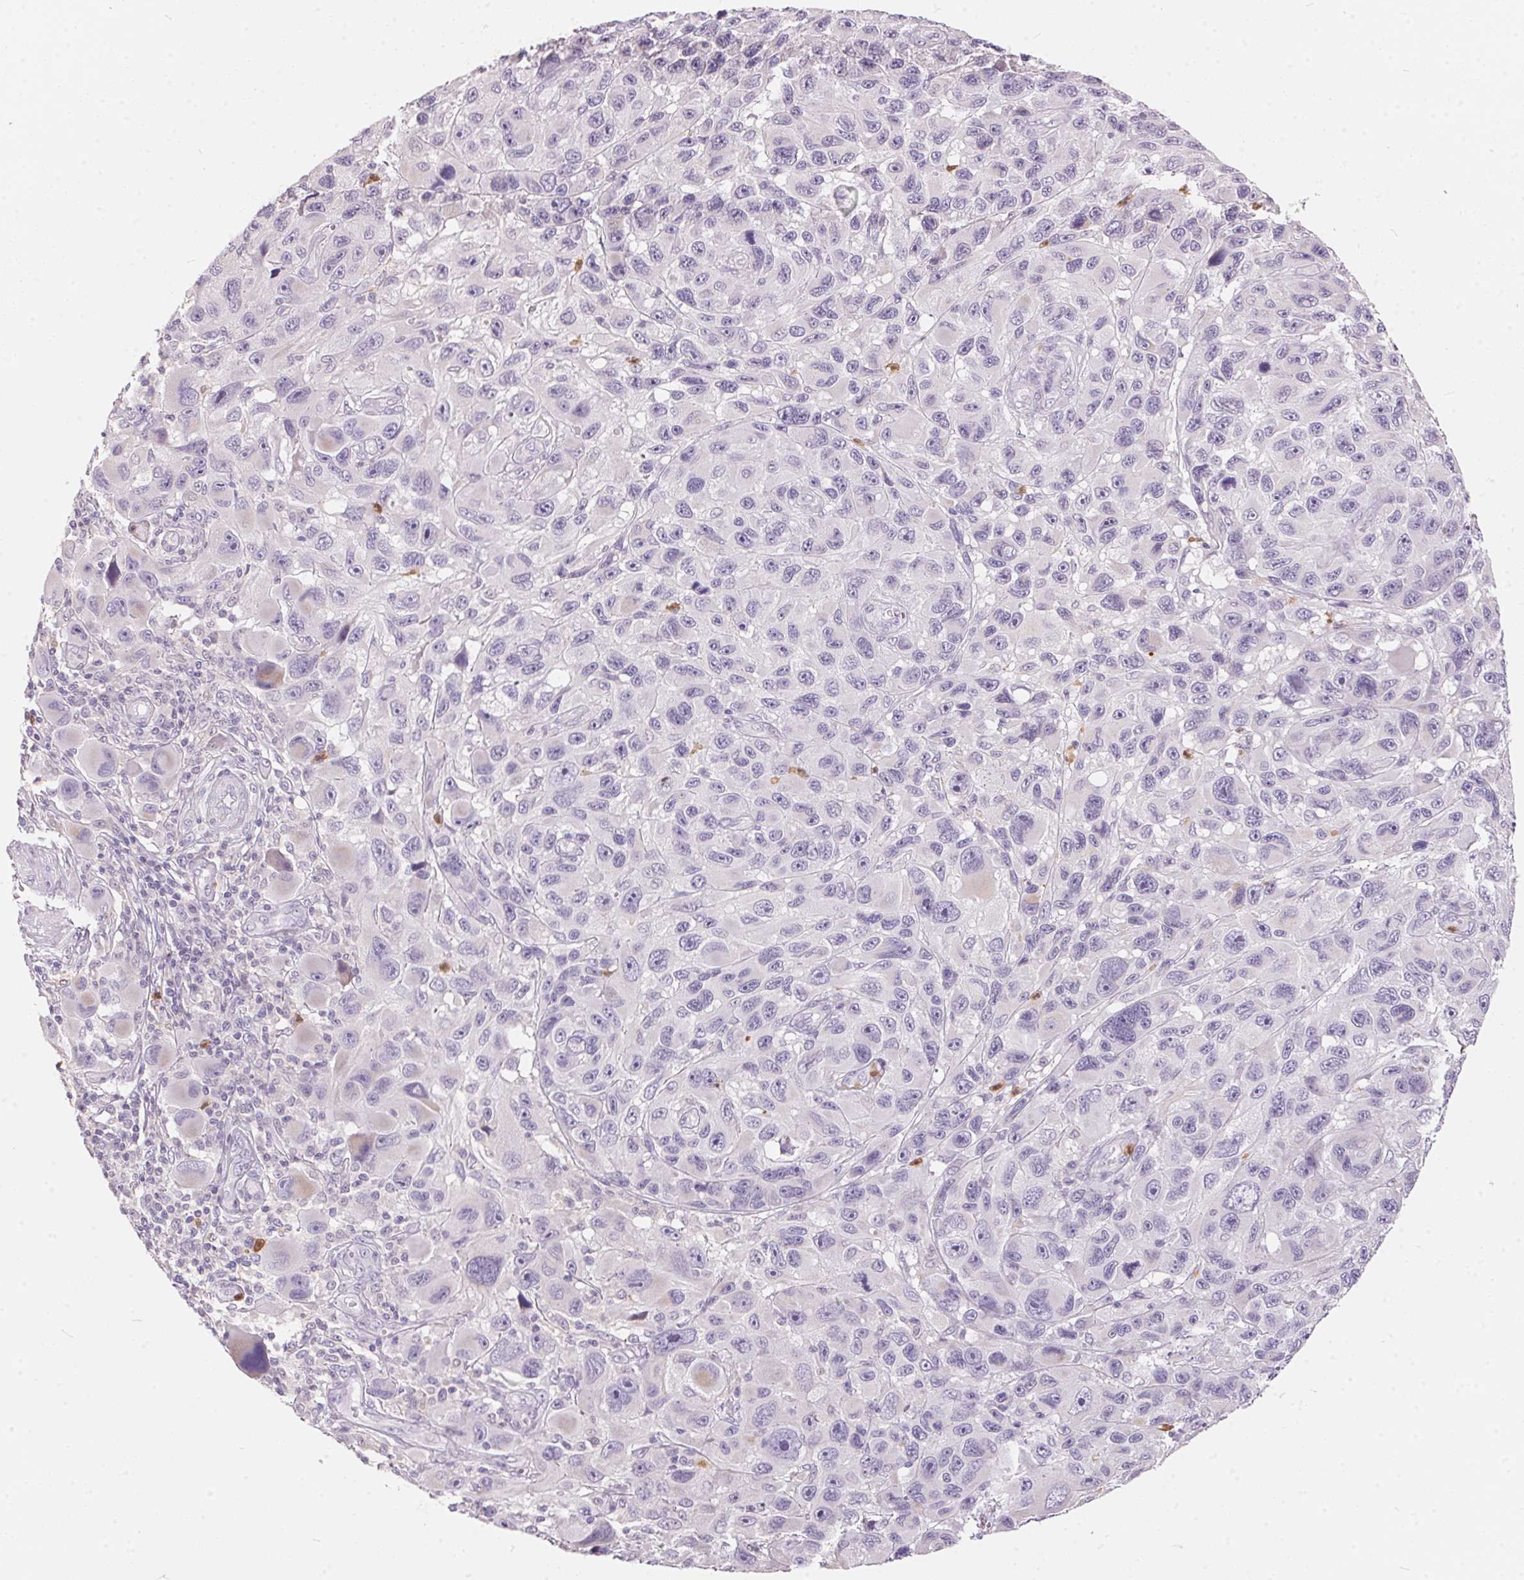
{"staining": {"intensity": "negative", "quantity": "none", "location": "none"}, "tissue": "melanoma", "cell_type": "Tumor cells", "image_type": "cancer", "snomed": [{"axis": "morphology", "description": "Malignant melanoma, NOS"}, {"axis": "topography", "description": "Skin"}], "caption": "Malignant melanoma was stained to show a protein in brown. There is no significant positivity in tumor cells.", "gene": "SERPINB1", "patient": {"sex": "male", "age": 53}}